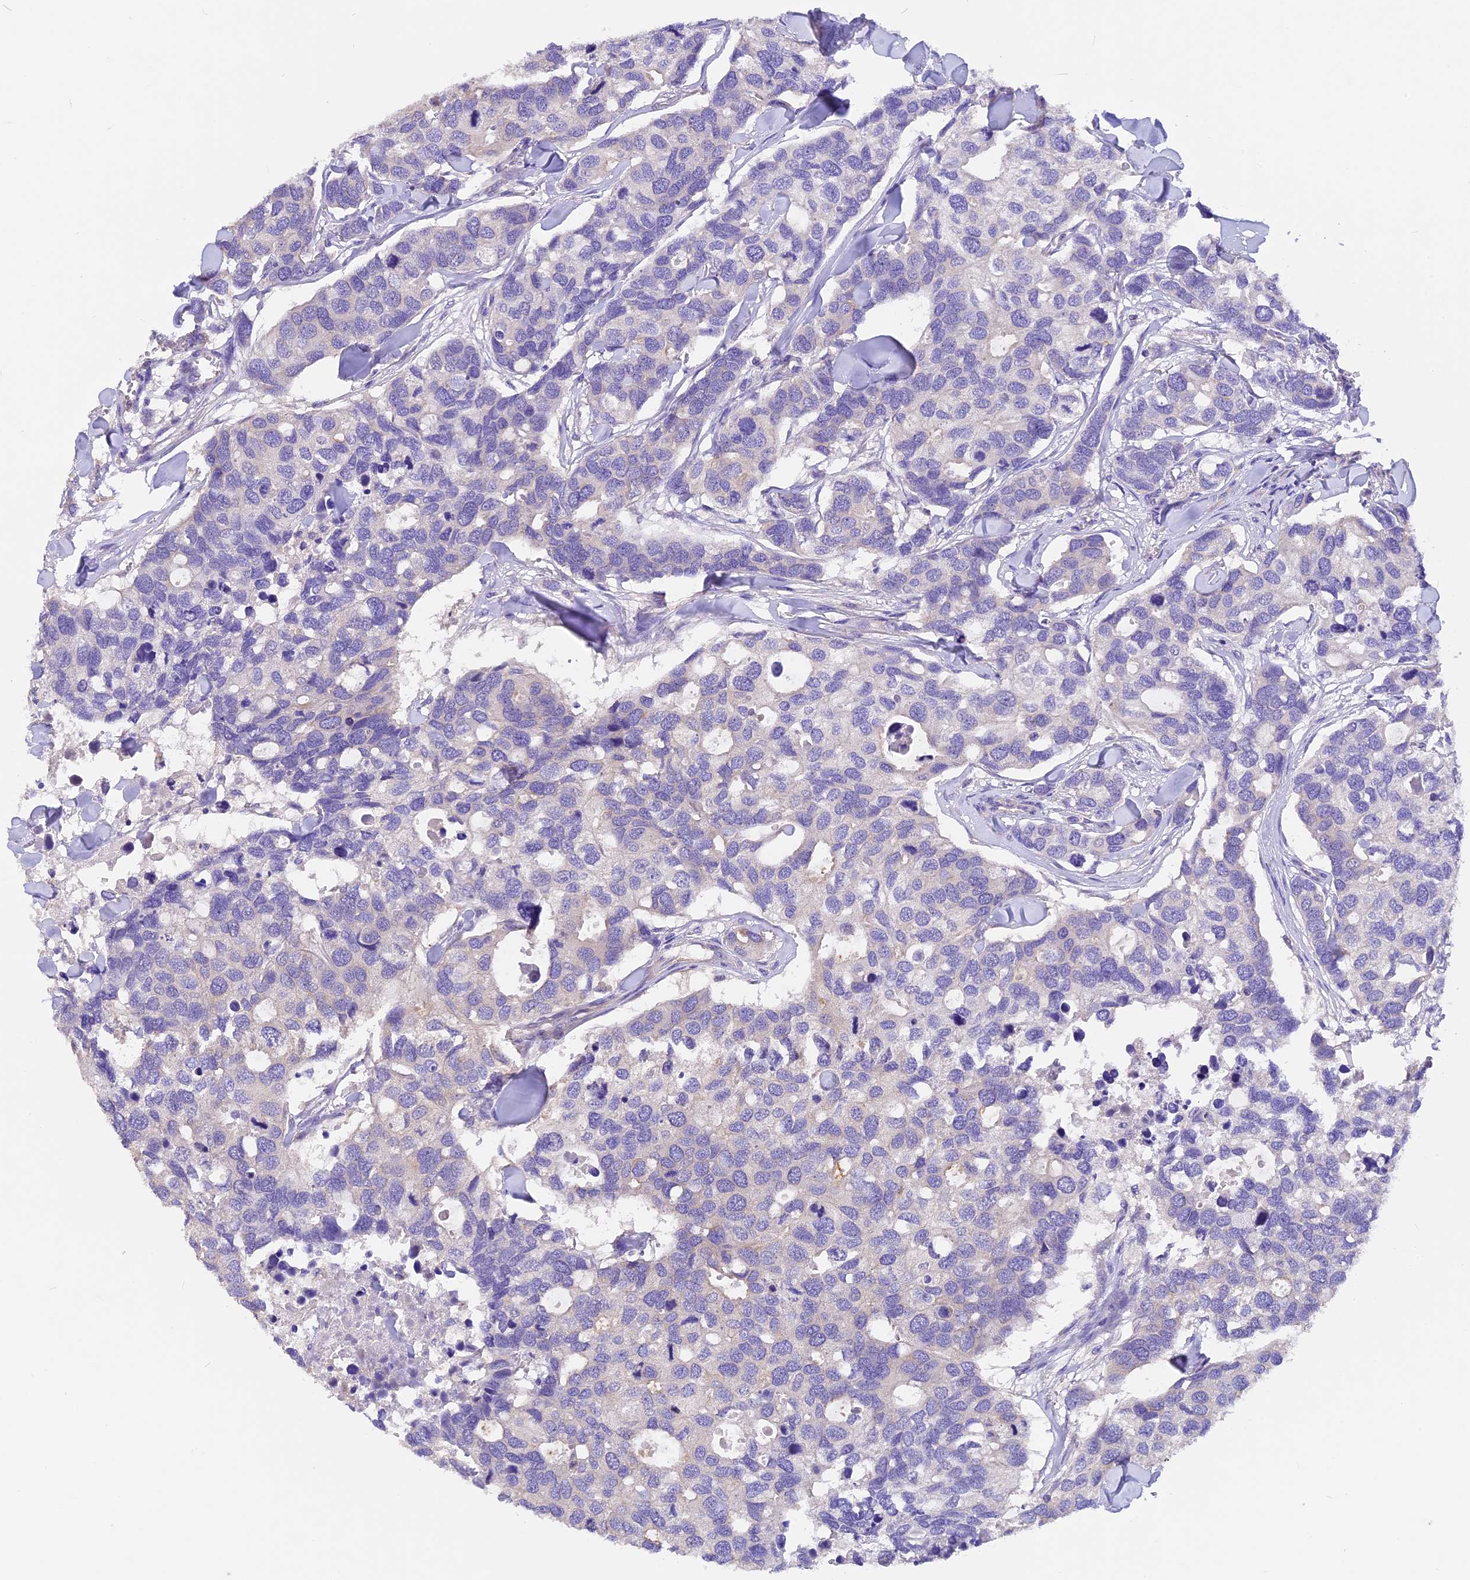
{"staining": {"intensity": "negative", "quantity": "none", "location": "none"}, "tissue": "breast cancer", "cell_type": "Tumor cells", "image_type": "cancer", "snomed": [{"axis": "morphology", "description": "Duct carcinoma"}, {"axis": "topography", "description": "Breast"}], "caption": "High power microscopy histopathology image of an immunohistochemistry (IHC) histopathology image of breast cancer, revealing no significant positivity in tumor cells.", "gene": "AP3B2", "patient": {"sex": "female", "age": 83}}